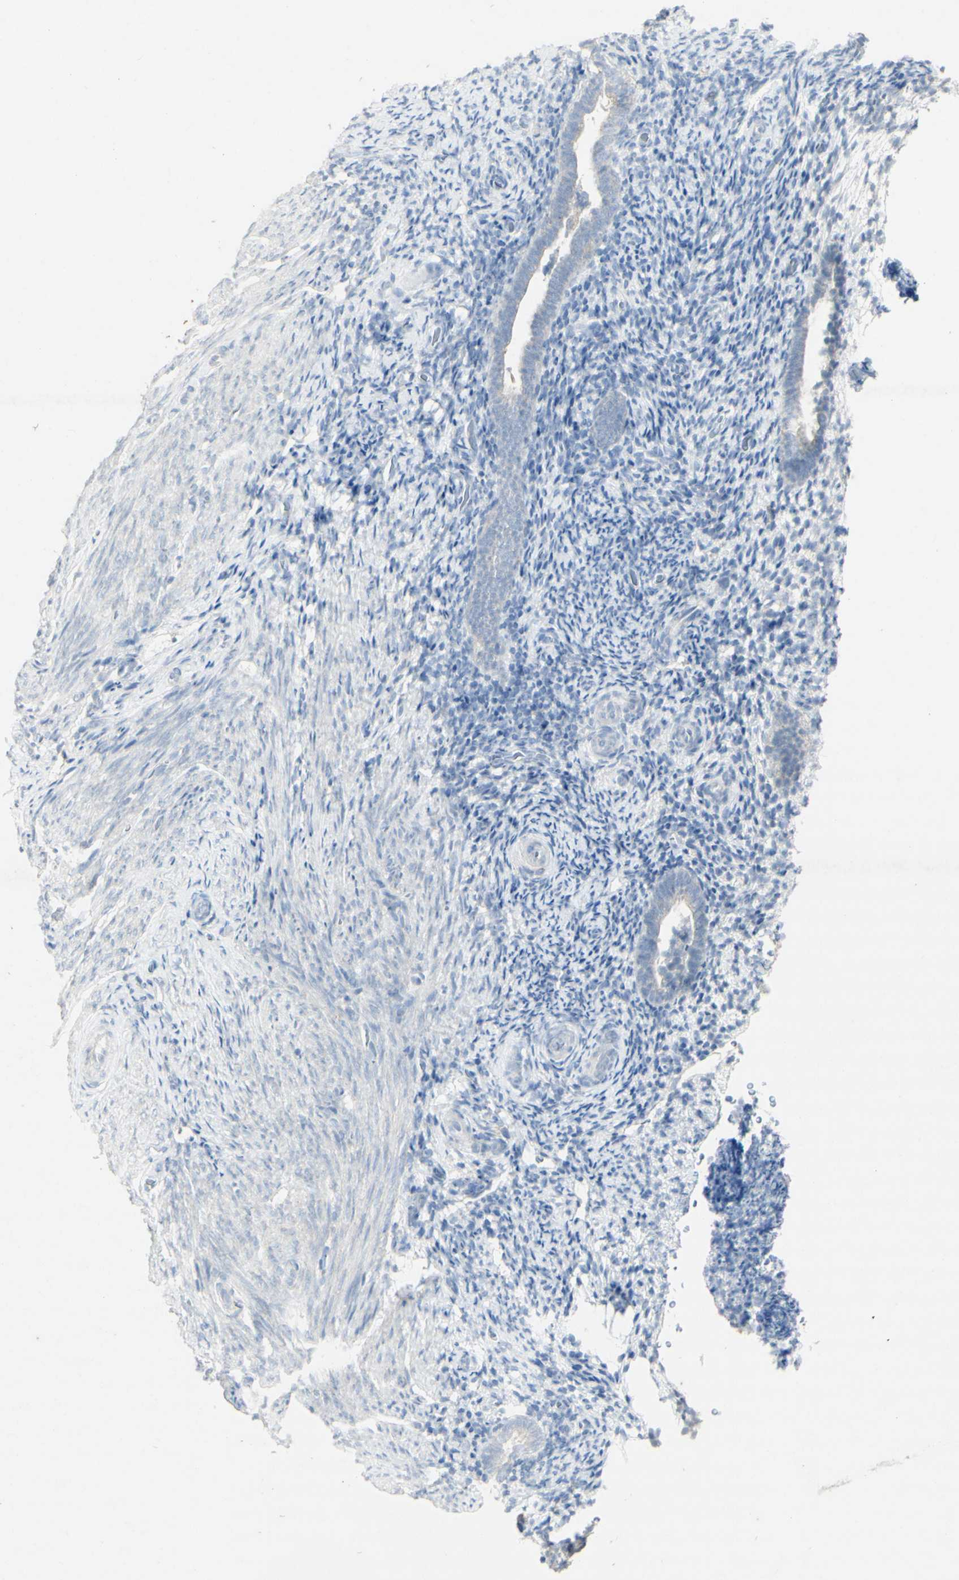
{"staining": {"intensity": "negative", "quantity": "none", "location": "none"}, "tissue": "endometrium", "cell_type": "Cells in endometrial stroma", "image_type": "normal", "snomed": [{"axis": "morphology", "description": "Normal tissue, NOS"}, {"axis": "topography", "description": "Endometrium"}], "caption": "Immunohistochemistry image of normal endometrium: human endometrium stained with DAB displays no significant protein expression in cells in endometrial stroma.", "gene": "ATP6V1B1", "patient": {"sex": "female", "age": 51}}